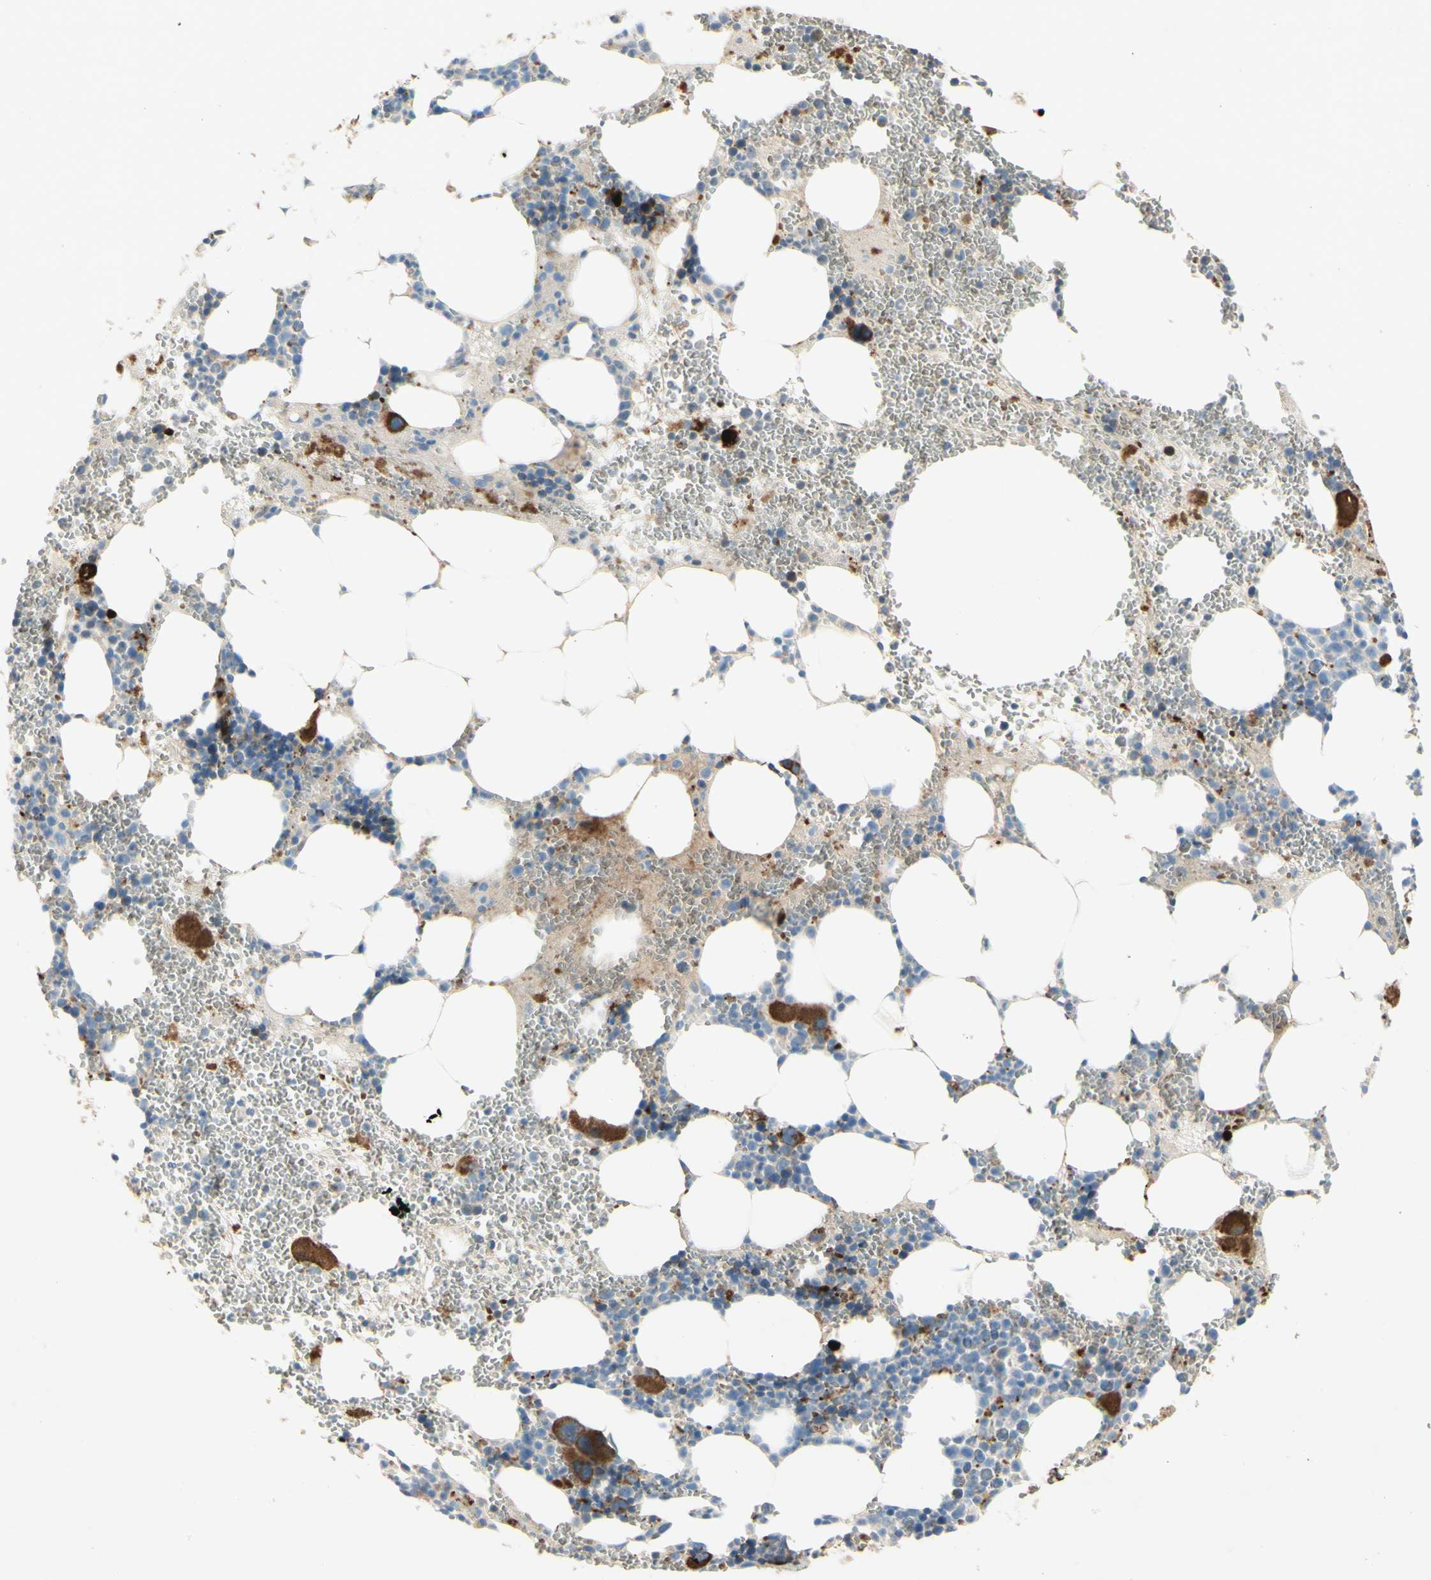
{"staining": {"intensity": "strong", "quantity": "<25%", "location": "cytoplasmic/membranous"}, "tissue": "bone marrow", "cell_type": "Hematopoietic cells", "image_type": "normal", "snomed": [{"axis": "morphology", "description": "Normal tissue, NOS"}, {"axis": "morphology", "description": "Inflammation, NOS"}, {"axis": "topography", "description": "Bone marrow"}], "caption": "IHC (DAB (3,3'-diaminobenzidine)) staining of benign bone marrow reveals strong cytoplasmic/membranous protein staining in approximately <25% of hematopoietic cells.", "gene": "GAN", "patient": {"sex": "female", "age": 76}}